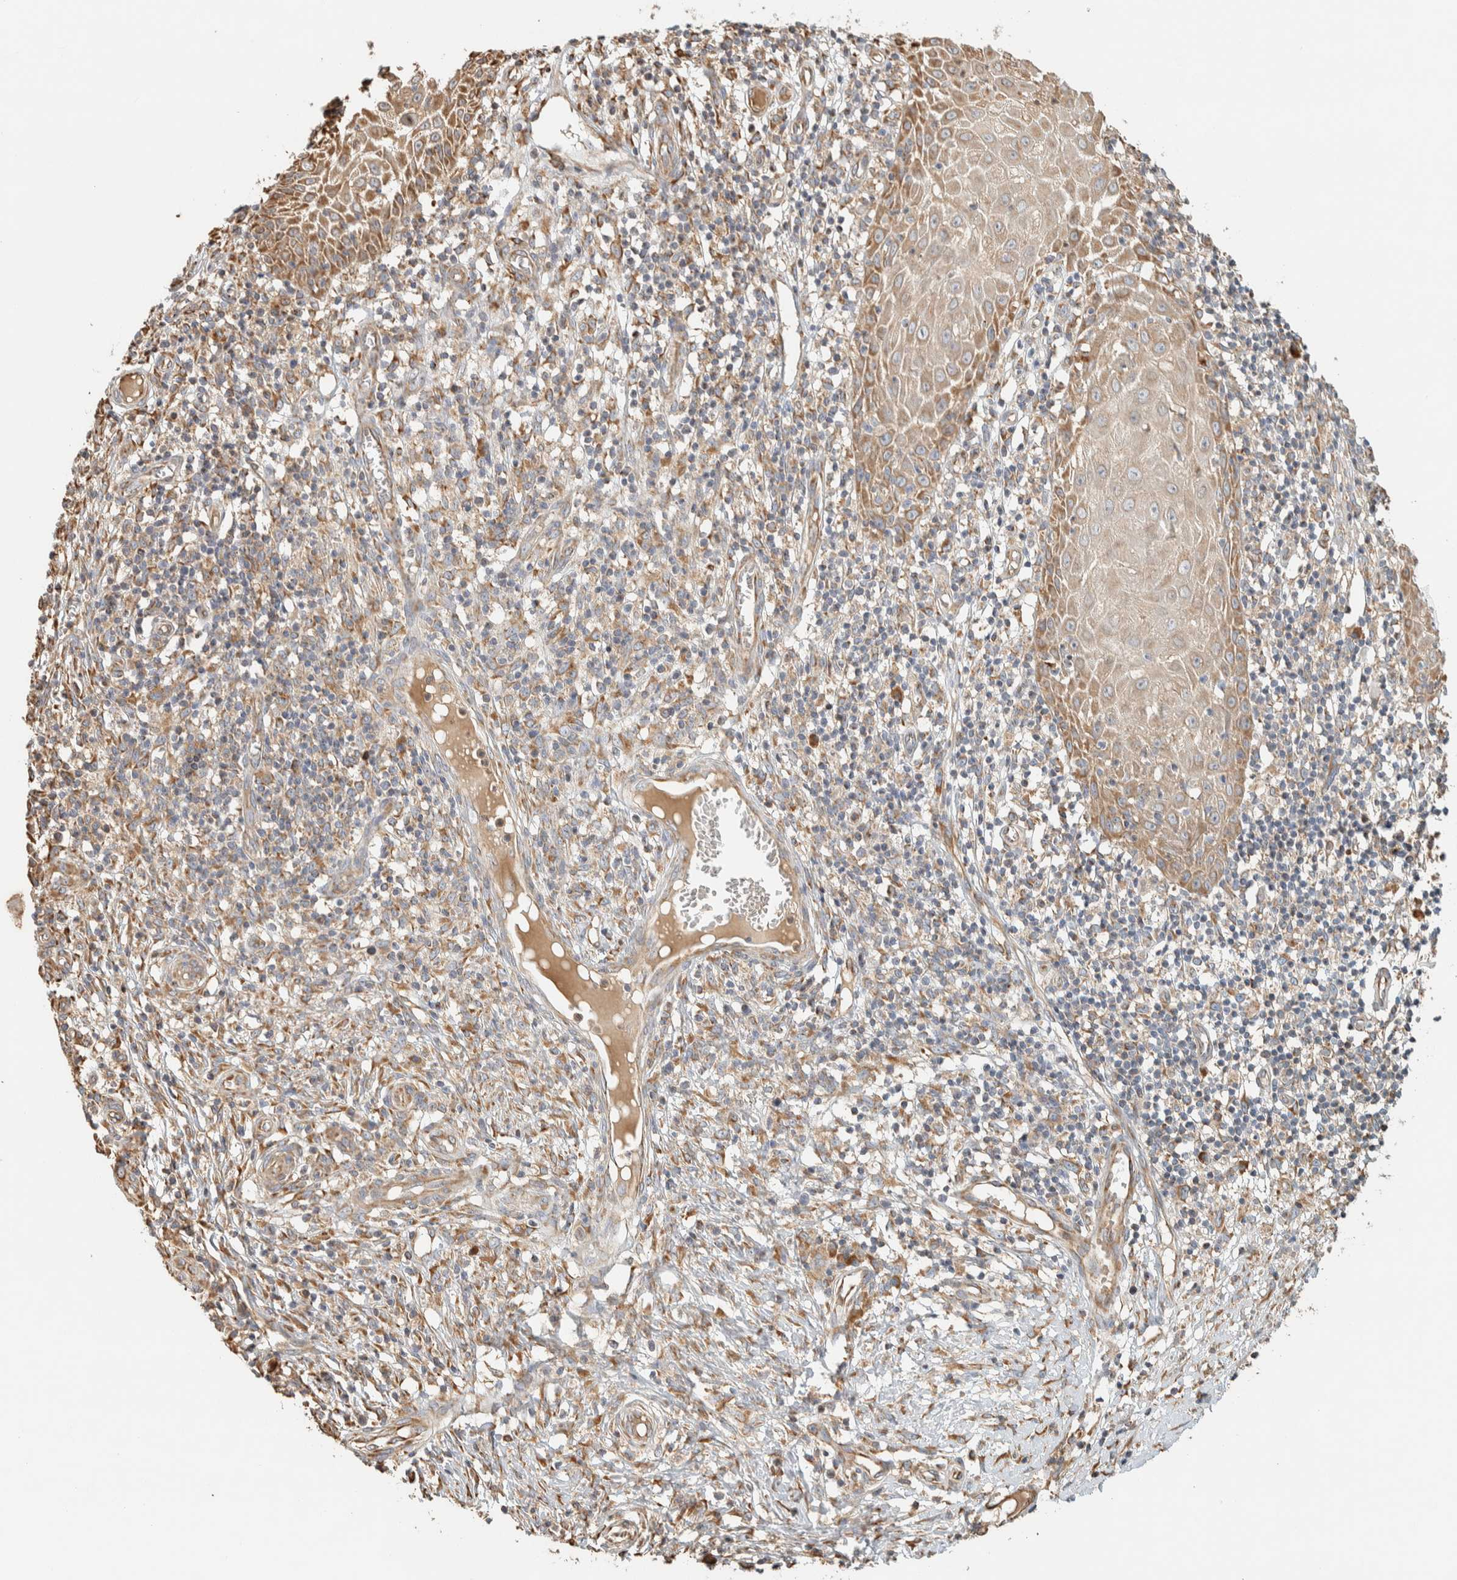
{"staining": {"intensity": "moderate", "quantity": "25%-75%", "location": "cytoplasmic/membranous"}, "tissue": "skin cancer", "cell_type": "Tumor cells", "image_type": "cancer", "snomed": [{"axis": "morphology", "description": "Squamous cell carcinoma, NOS"}, {"axis": "topography", "description": "Skin"}], "caption": "Tumor cells show medium levels of moderate cytoplasmic/membranous expression in about 25%-75% of cells in skin squamous cell carcinoma. The protein of interest is shown in brown color, while the nuclei are stained blue.", "gene": "RAB11FIP1", "patient": {"sex": "female", "age": 73}}